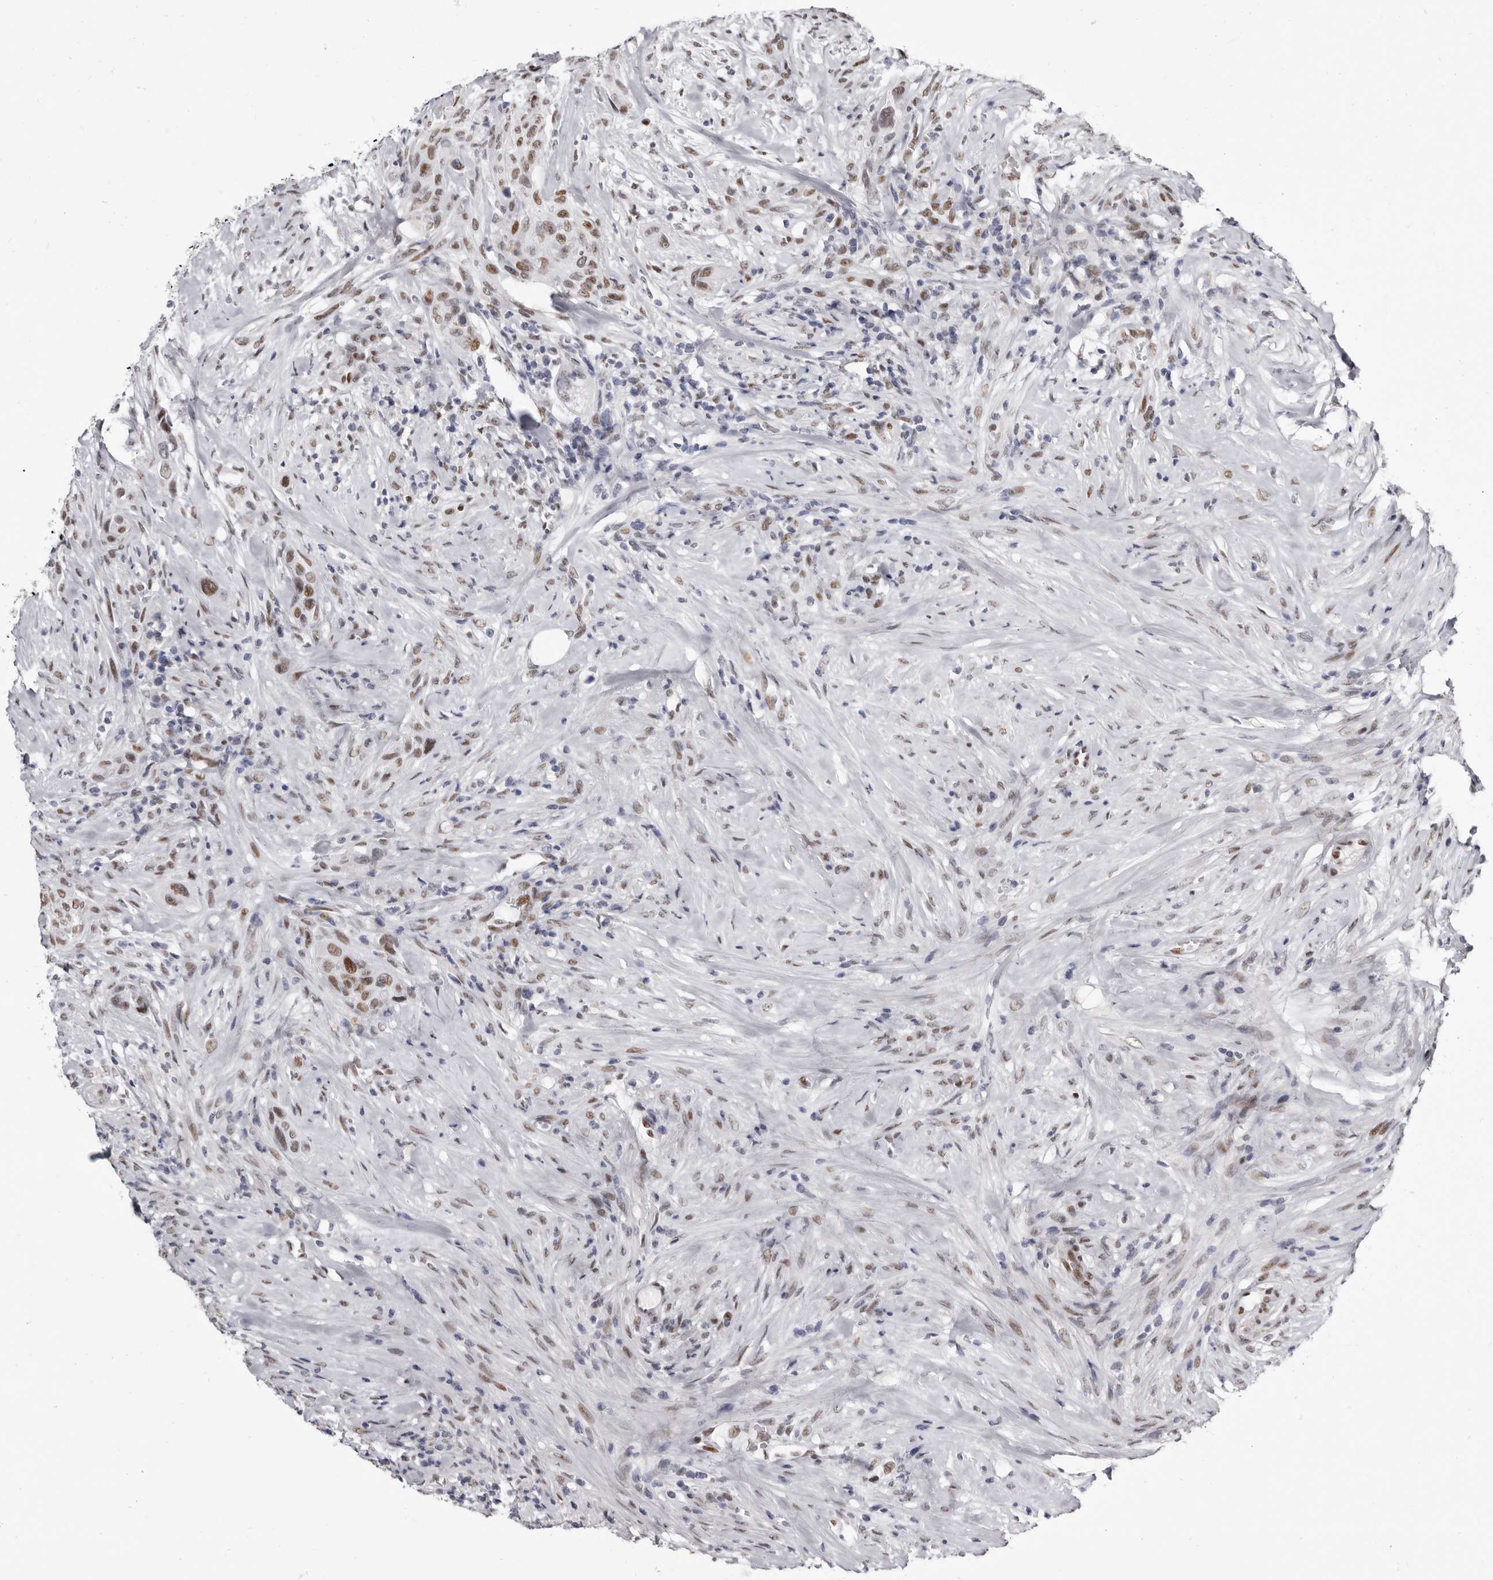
{"staining": {"intensity": "moderate", "quantity": ">75%", "location": "nuclear"}, "tissue": "urothelial cancer", "cell_type": "Tumor cells", "image_type": "cancer", "snomed": [{"axis": "morphology", "description": "Urothelial carcinoma, High grade"}, {"axis": "topography", "description": "Urinary bladder"}], "caption": "Approximately >75% of tumor cells in urothelial carcinoma (high-grade) display moderate nuclear protein expression as visualized by brown immunohistochemical staining.", "gene": "ZNF326", "patient": {"sex": "male", "age": 35}}